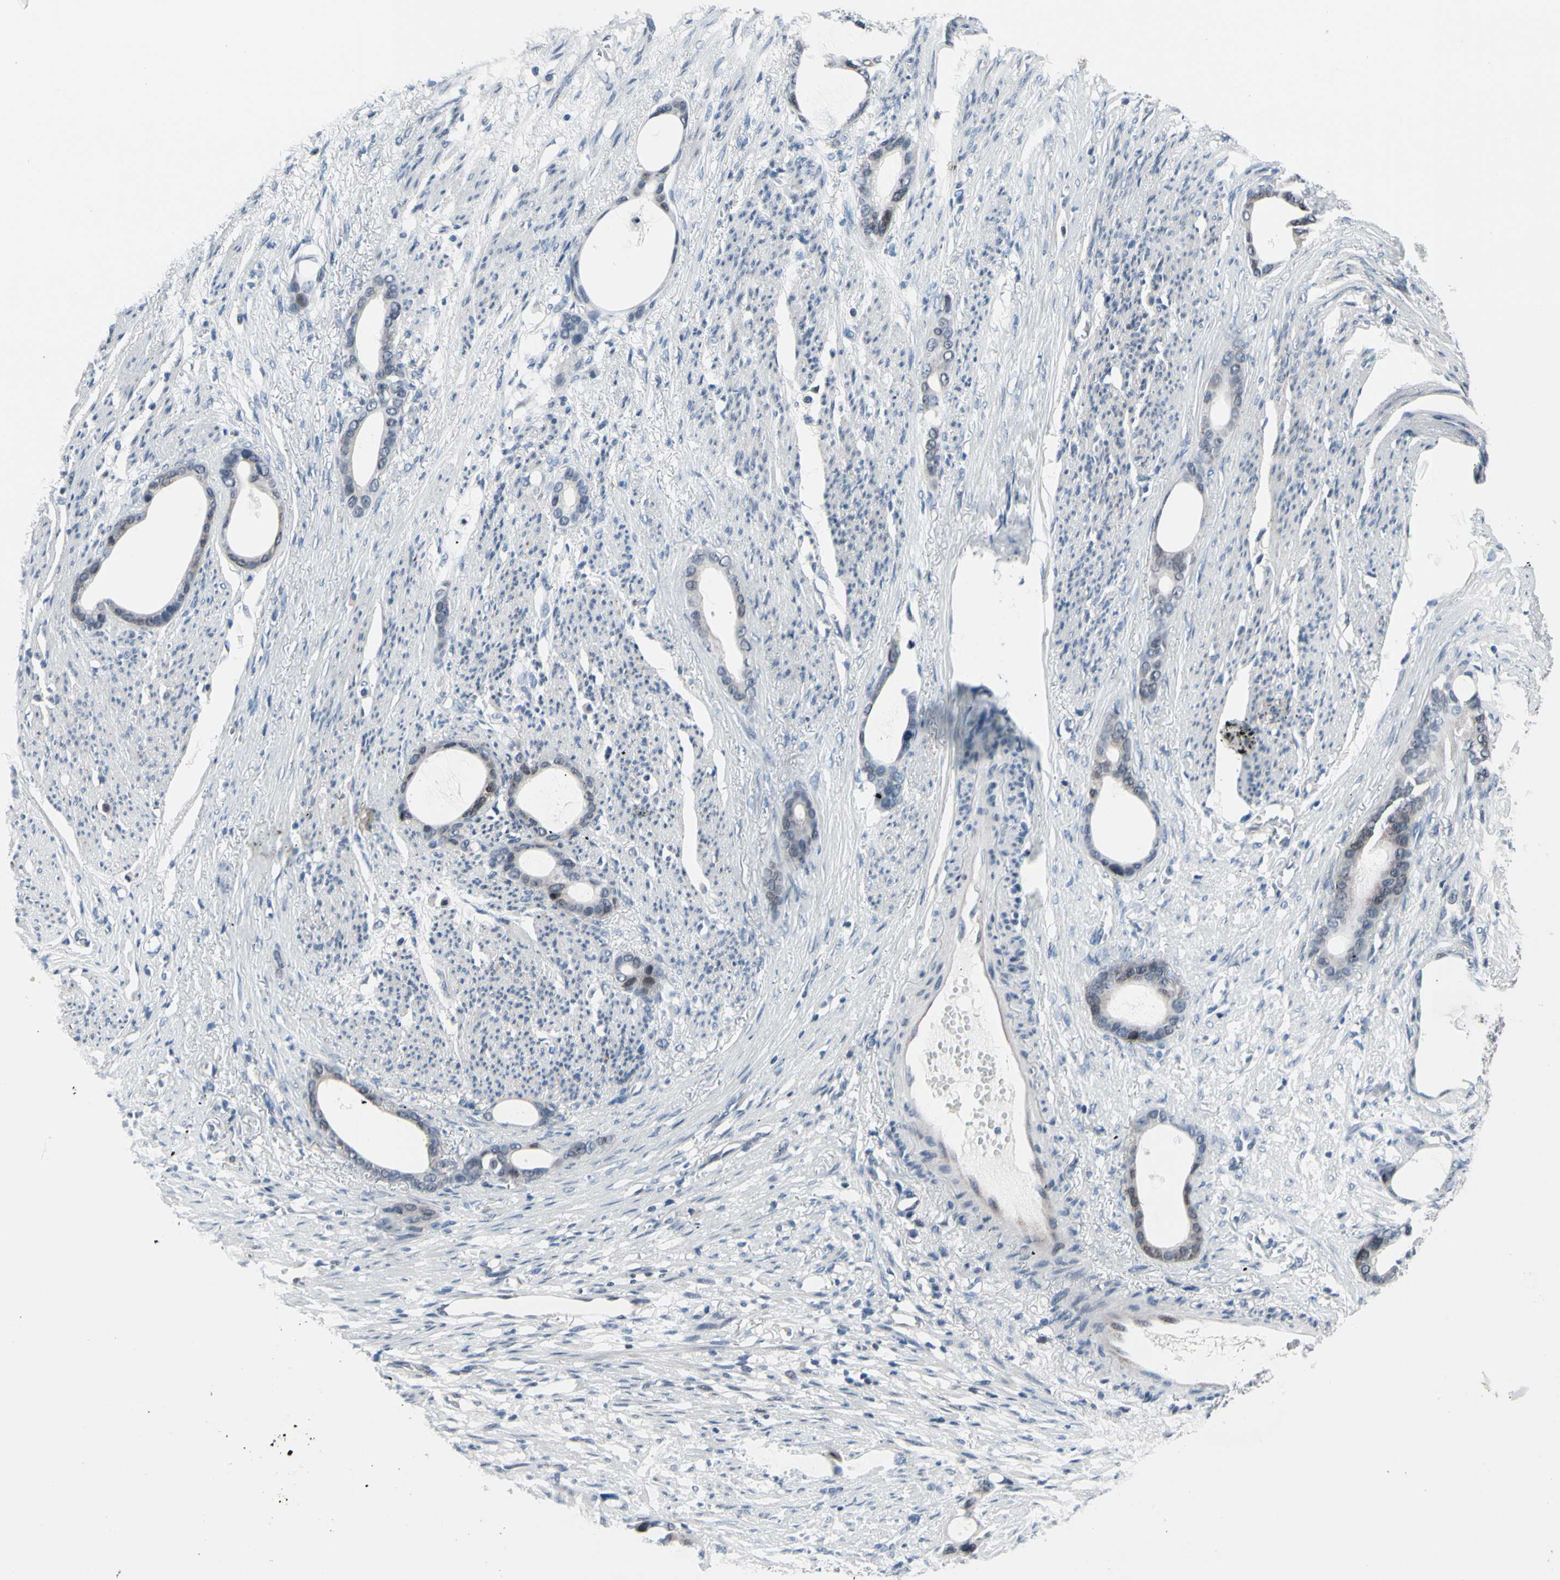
{"staining": {"intensity": "moderate", "quantity": "25%-75%", "location": "cytoplasmic/membranous,nuclear"}, "tissue": "stomach cancer", "cell_type": "Tumor cells", "image_type": "cancer", "snomed": [{"axis": "morphology", "description": "Adenocarcinoma, NOS"}, {"axis": "topography", "description": "Stomach"}], "caption": "Human stomach cancer stained with a brown dye exhibits moderate cytoplasmic/membranous and nuclear positive staining in about 25%-75% of tumor cells.", "gene": "TXN", "patient": {"sex": "female", "age": 75}}